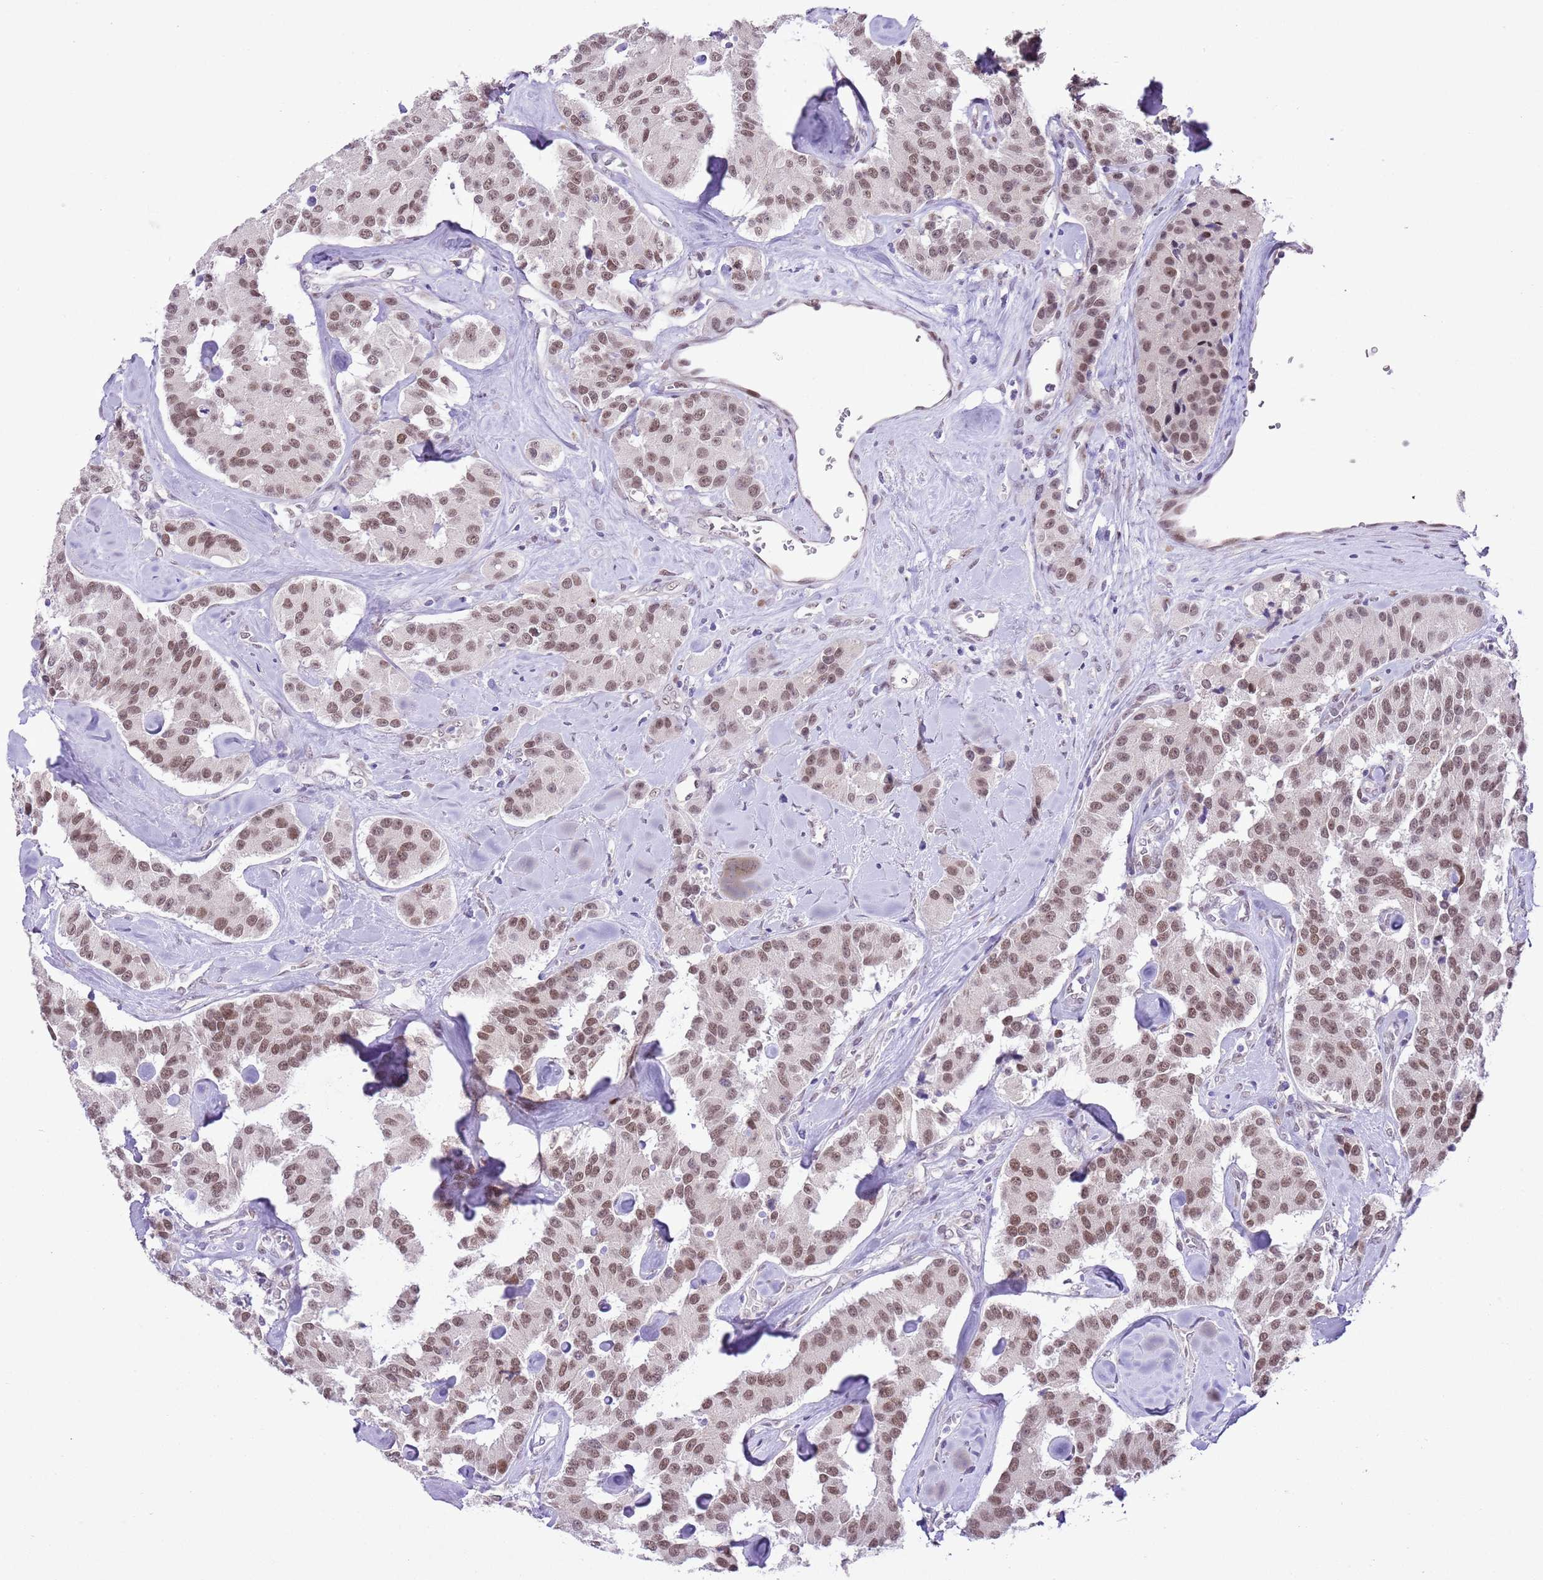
{"staining": {"intensity": "moderate", "quantity": ">75%", "location": "nuclear"}, "tissue": "carcinoid", "cell_type": "Tumor cells", "image_type": "cancer", "snomed": [{"axis": "morphology", "description": "Carcinoid, malignant, NOS"}, {"axis": "topography", "description": "Pancreas"}], "caption": "Brown immunohistochemical staining in human malignant carcinoid demonstrates moderate nuclear staining in approximately >75% of tumor cells.", "gene": "NACC2", "patient": {"sex": "male", "age": 41}}